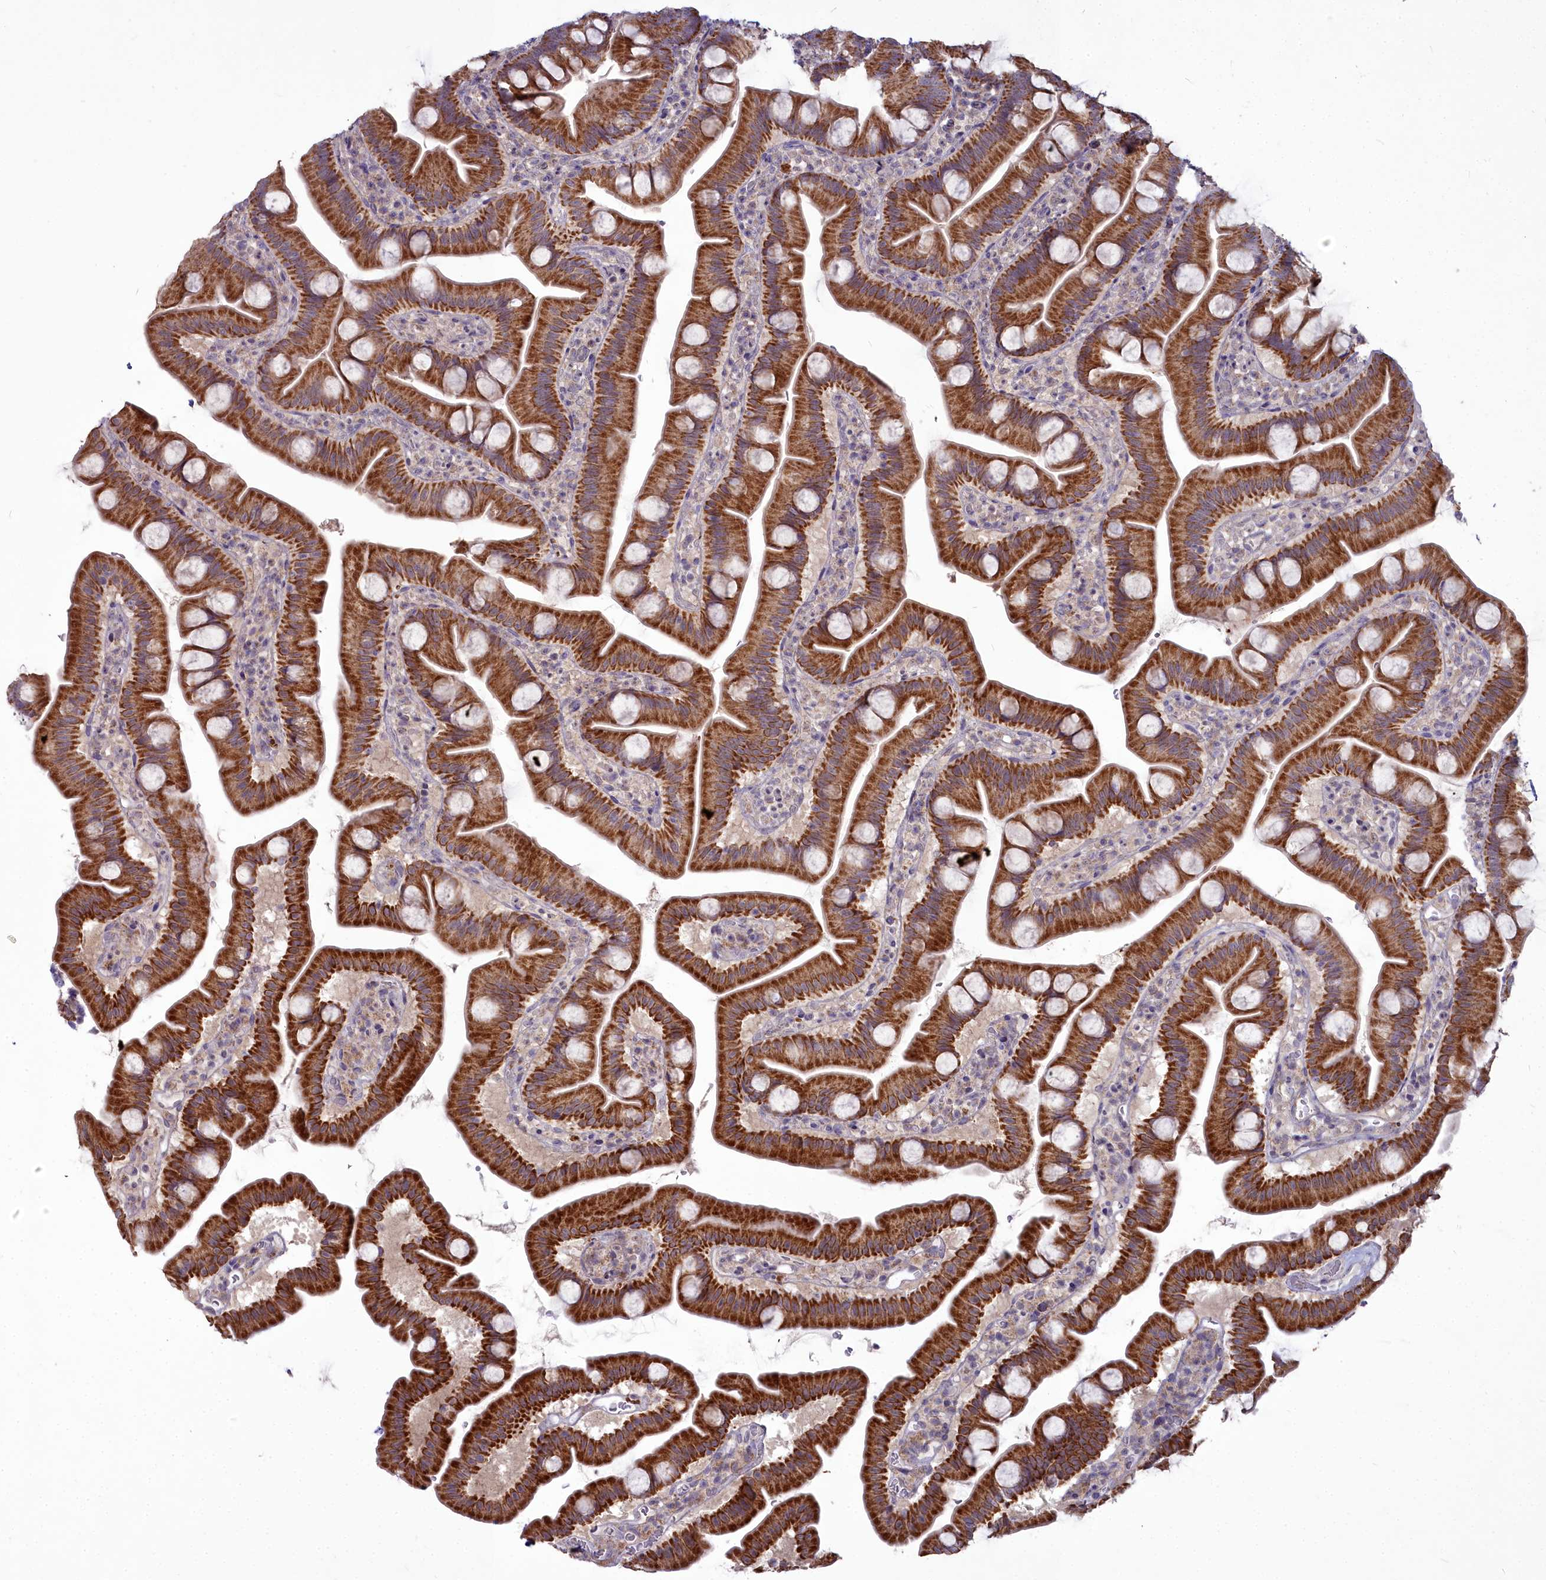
{"staining": {"intensity": "strong", "quantity": ">75%", "location": "cytoplasmic/membranous"}, "tissue": "small intestine", "cell_type": "Glandular cells", "image_type": "normal", "snomed": [{"axis": "morphology", "description": "Normal tissue, NOS"}, {"axis": "topography", "description": "Small intestine"}], "caption": "The micrograph shows immunohistochemical staining of normal small intestine. There is strong cytoplasmic/membranous staining is appreciated in approximately >75% of glandular cells.", "gene": "MICU2", "patient": {"sex": "female", "age": 68}}